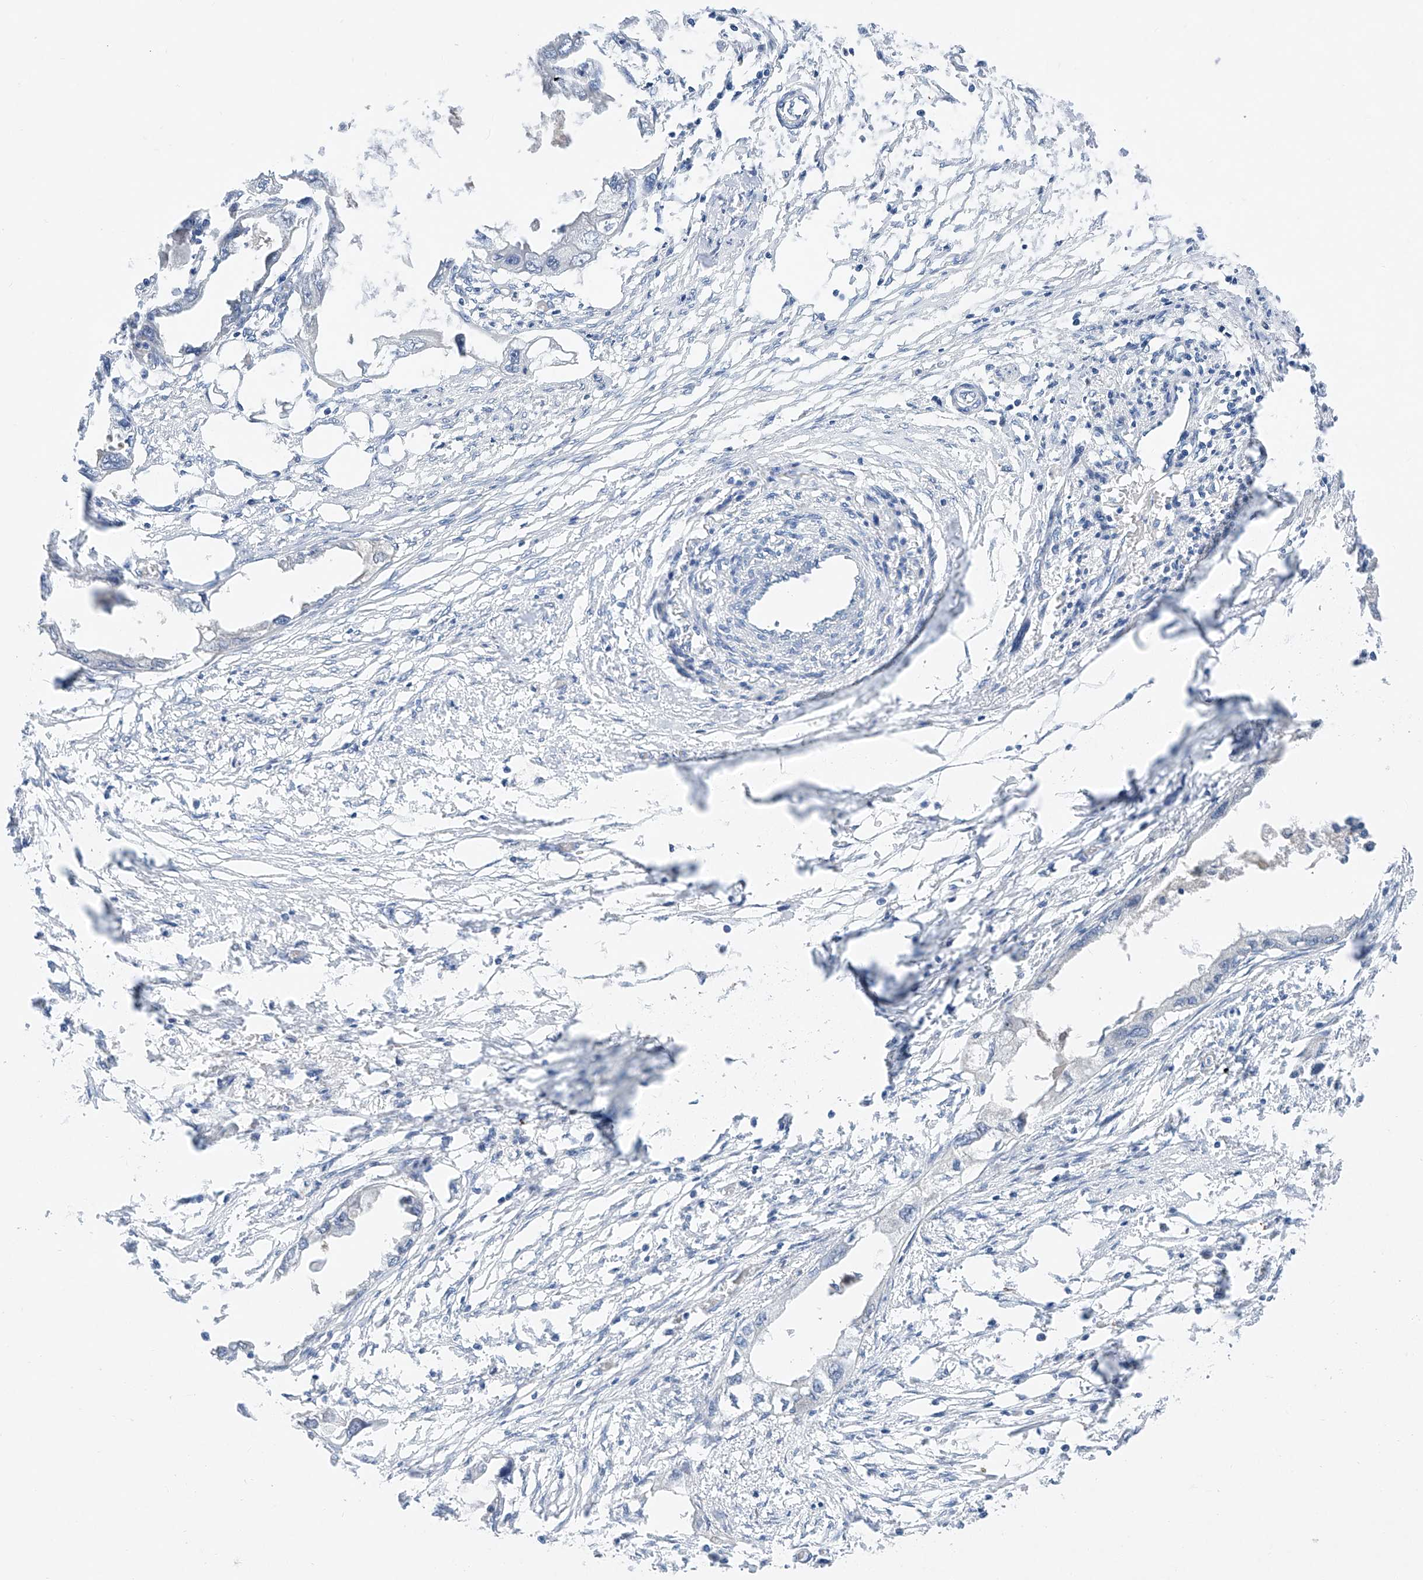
{"staining": {"intensity": "negative", "quantity": "none", "location": "none"}, "tissue": "endometrial cancer", "cell_type": "Tumor cells", "image_type": "cancer", "snomed": [{"axis": "morphology", "description": "Adenocarcinoma, NOS"}, {"axis": "morphology", "description": "Adenocarcinoma, metastatic, NOS"}, {"axis": "topography", "description": "Adipose tissue"}, {"axis": "topography", "description": "Endometrium"}], "caption": "High power microscopy micrograph of an immunohistochemistry micrograph of adenocarcinoma (endometrial), revealing no significant staining in tumor cells.", "gene": "FUCA2", "patient": {"sex": "female", "age": 67}}